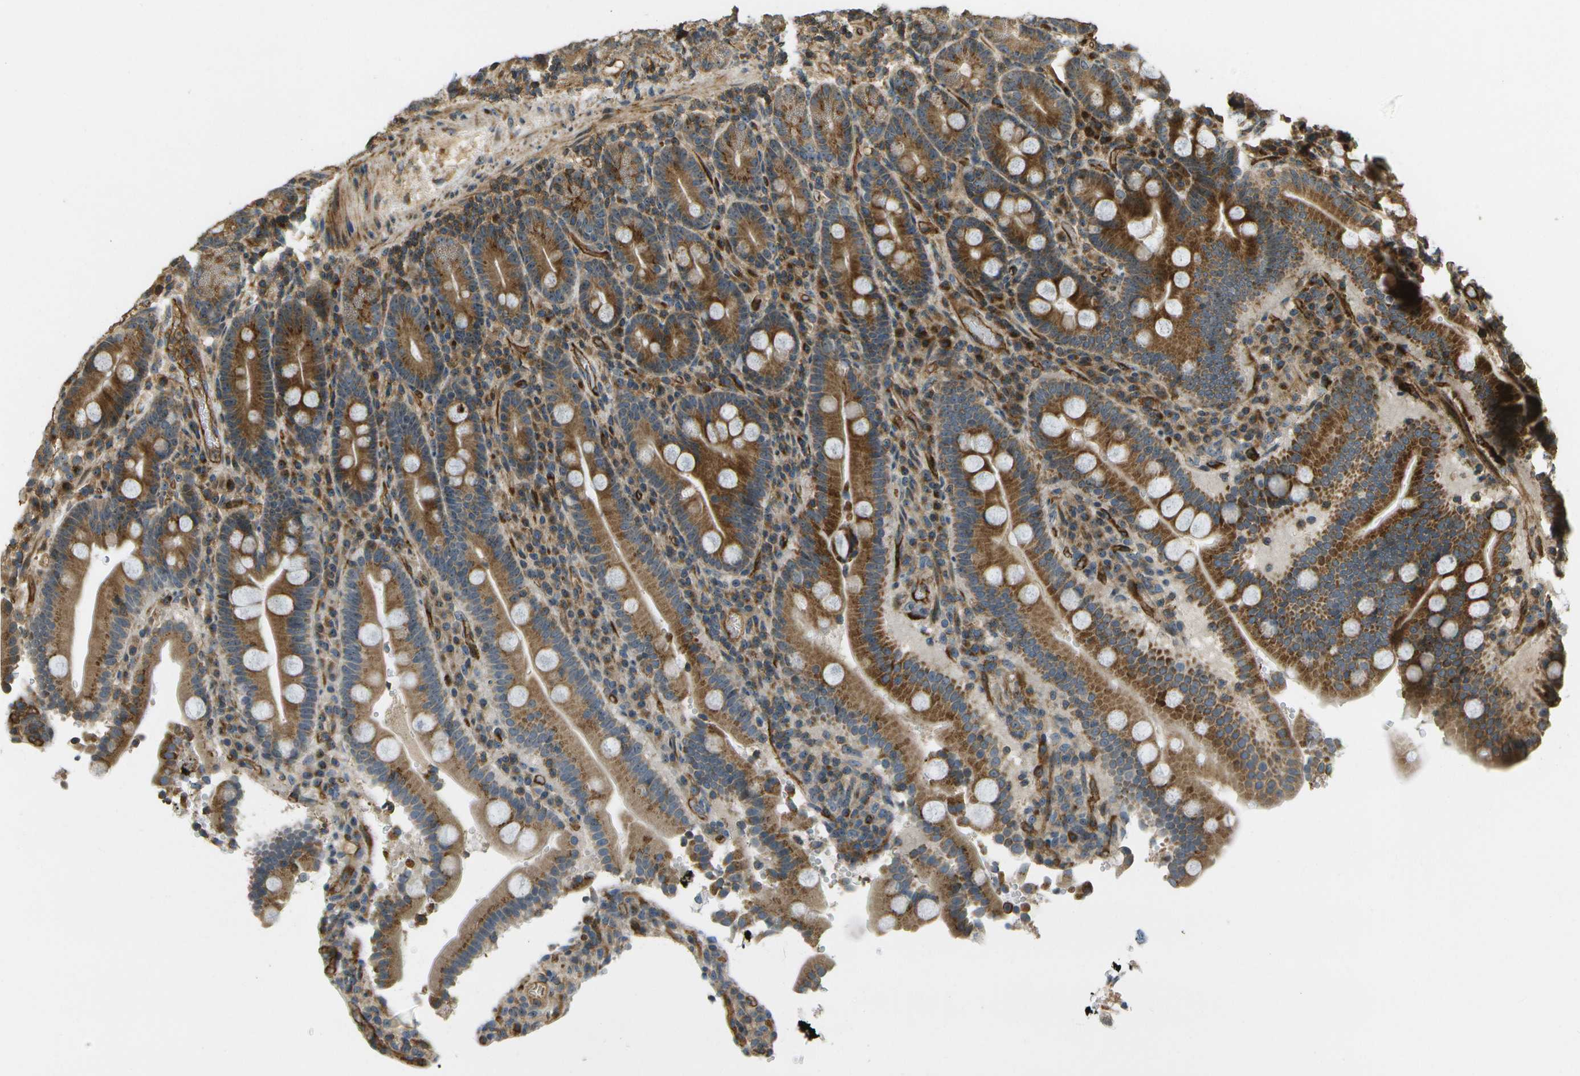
{"staining": {"intensity": "strong", "quantity": ">75%", "location": "cytoplasmic/membranous"}, "tissue": "duodenum", "cell_type": "Glandular cells", "image_type": "normal", "snomed": [{"axis": "morphology", "description": "Normal tissue, NOS"}, {"axis": "topography", "description": "Small intestine, NOS"}], "caption": "An image of human duodenum stained for a protein exhibits strong cytoplasmic/membranous brown staining in glandular cells. (Brightfield microscopy of DAB IHC at high magnification).", "gene": "LRP12", "patient": {"sex": "female", "age": 71}}